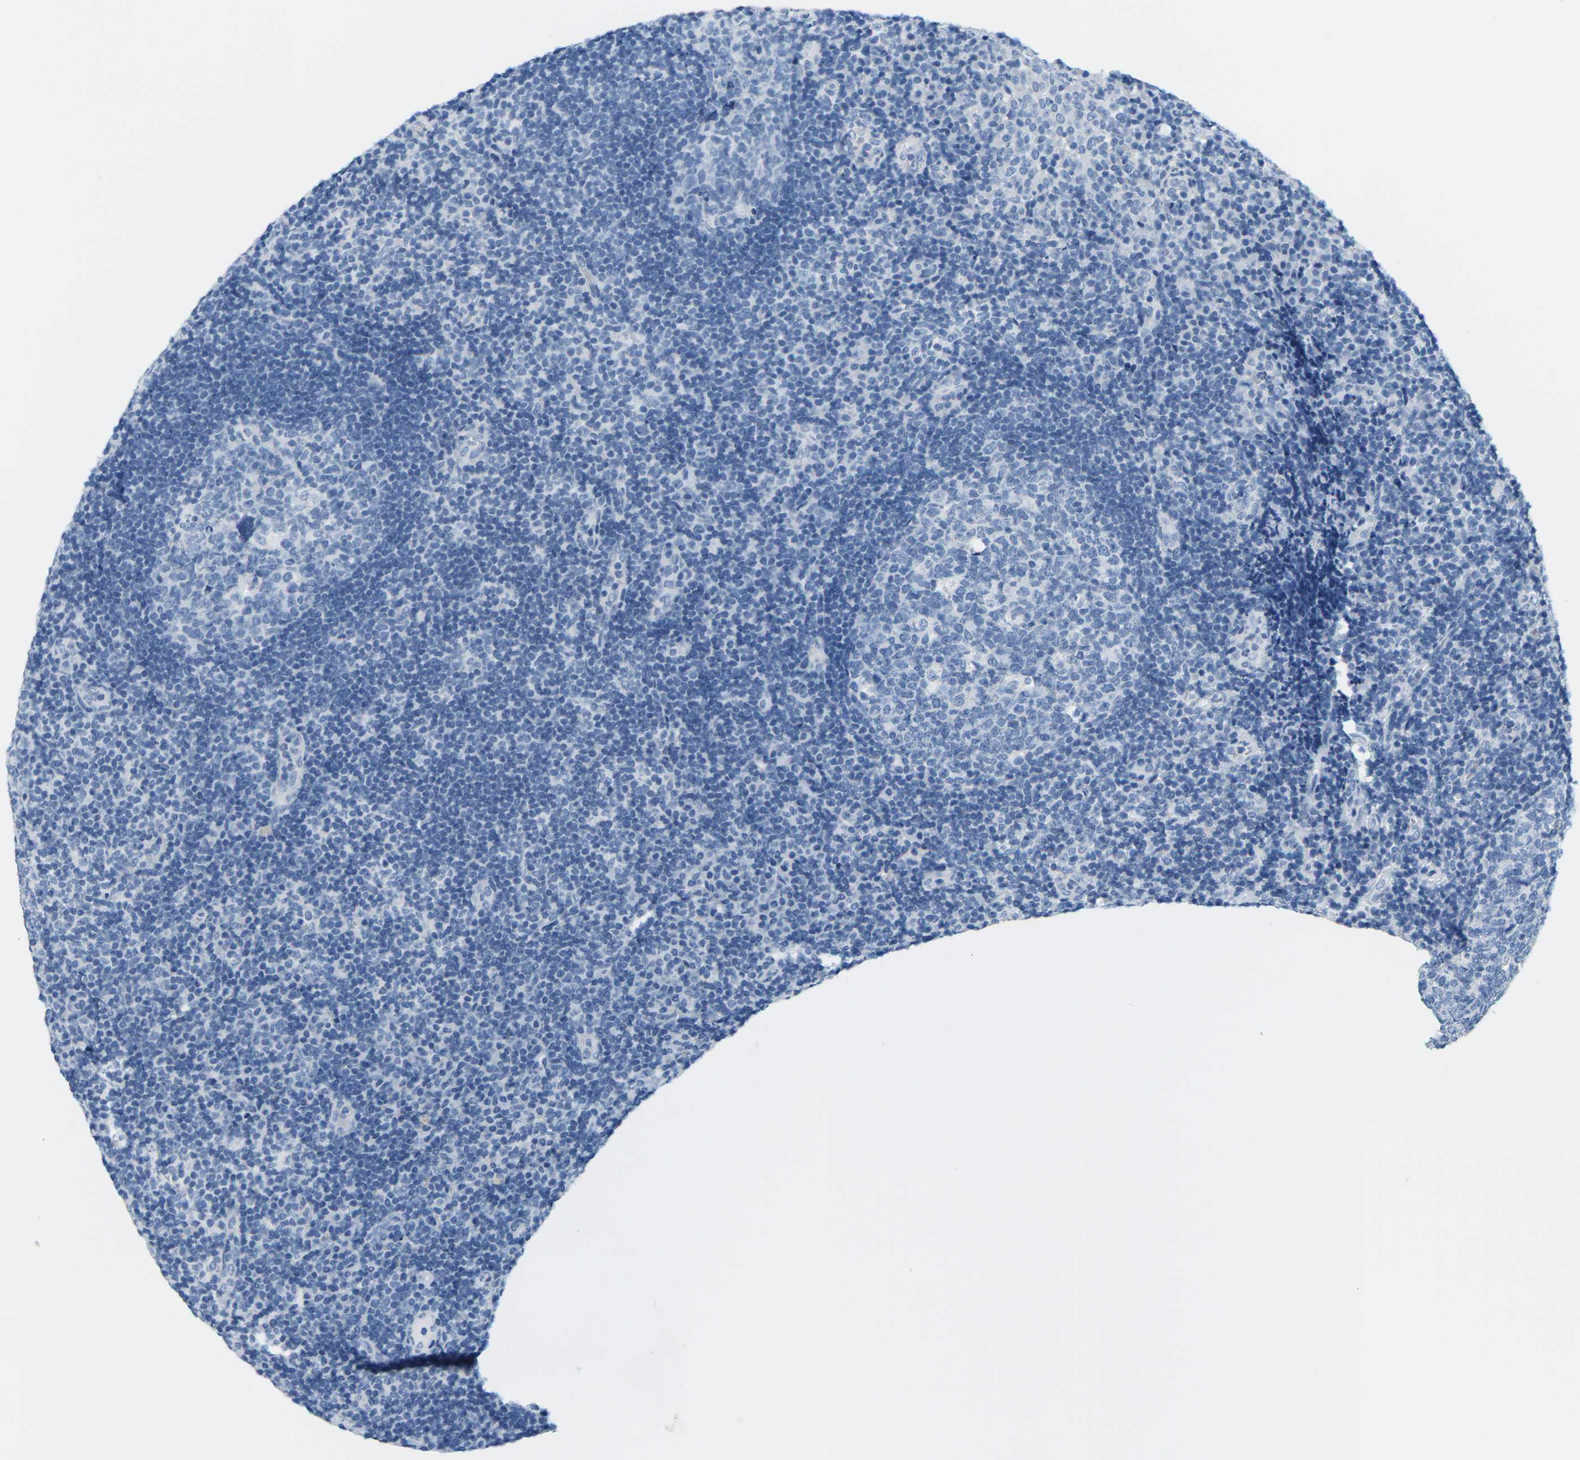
{"staining": {"intensity": "negative", "quantity": "none", "location": "none"}, "tissue": "tonsil", "cell_type": "Germinal center cells", "image_type": "normal", "snomed": [{"axis": "morphology", "description": "Normal tissue, NOS"}, {"axis": "topography", "description": "Tonsil"}], "caption": "Tonsil was stained to show a protein in brown. There is no significant expression in germinal center cells. Brightfield microscopy of immunohistochemistry (IHC) stained with DAB (brown) and hematoxylin (blue), captured at high magnification.", "gene": "SLC12A1", "patient": {"sex": "female", "age": 40}}